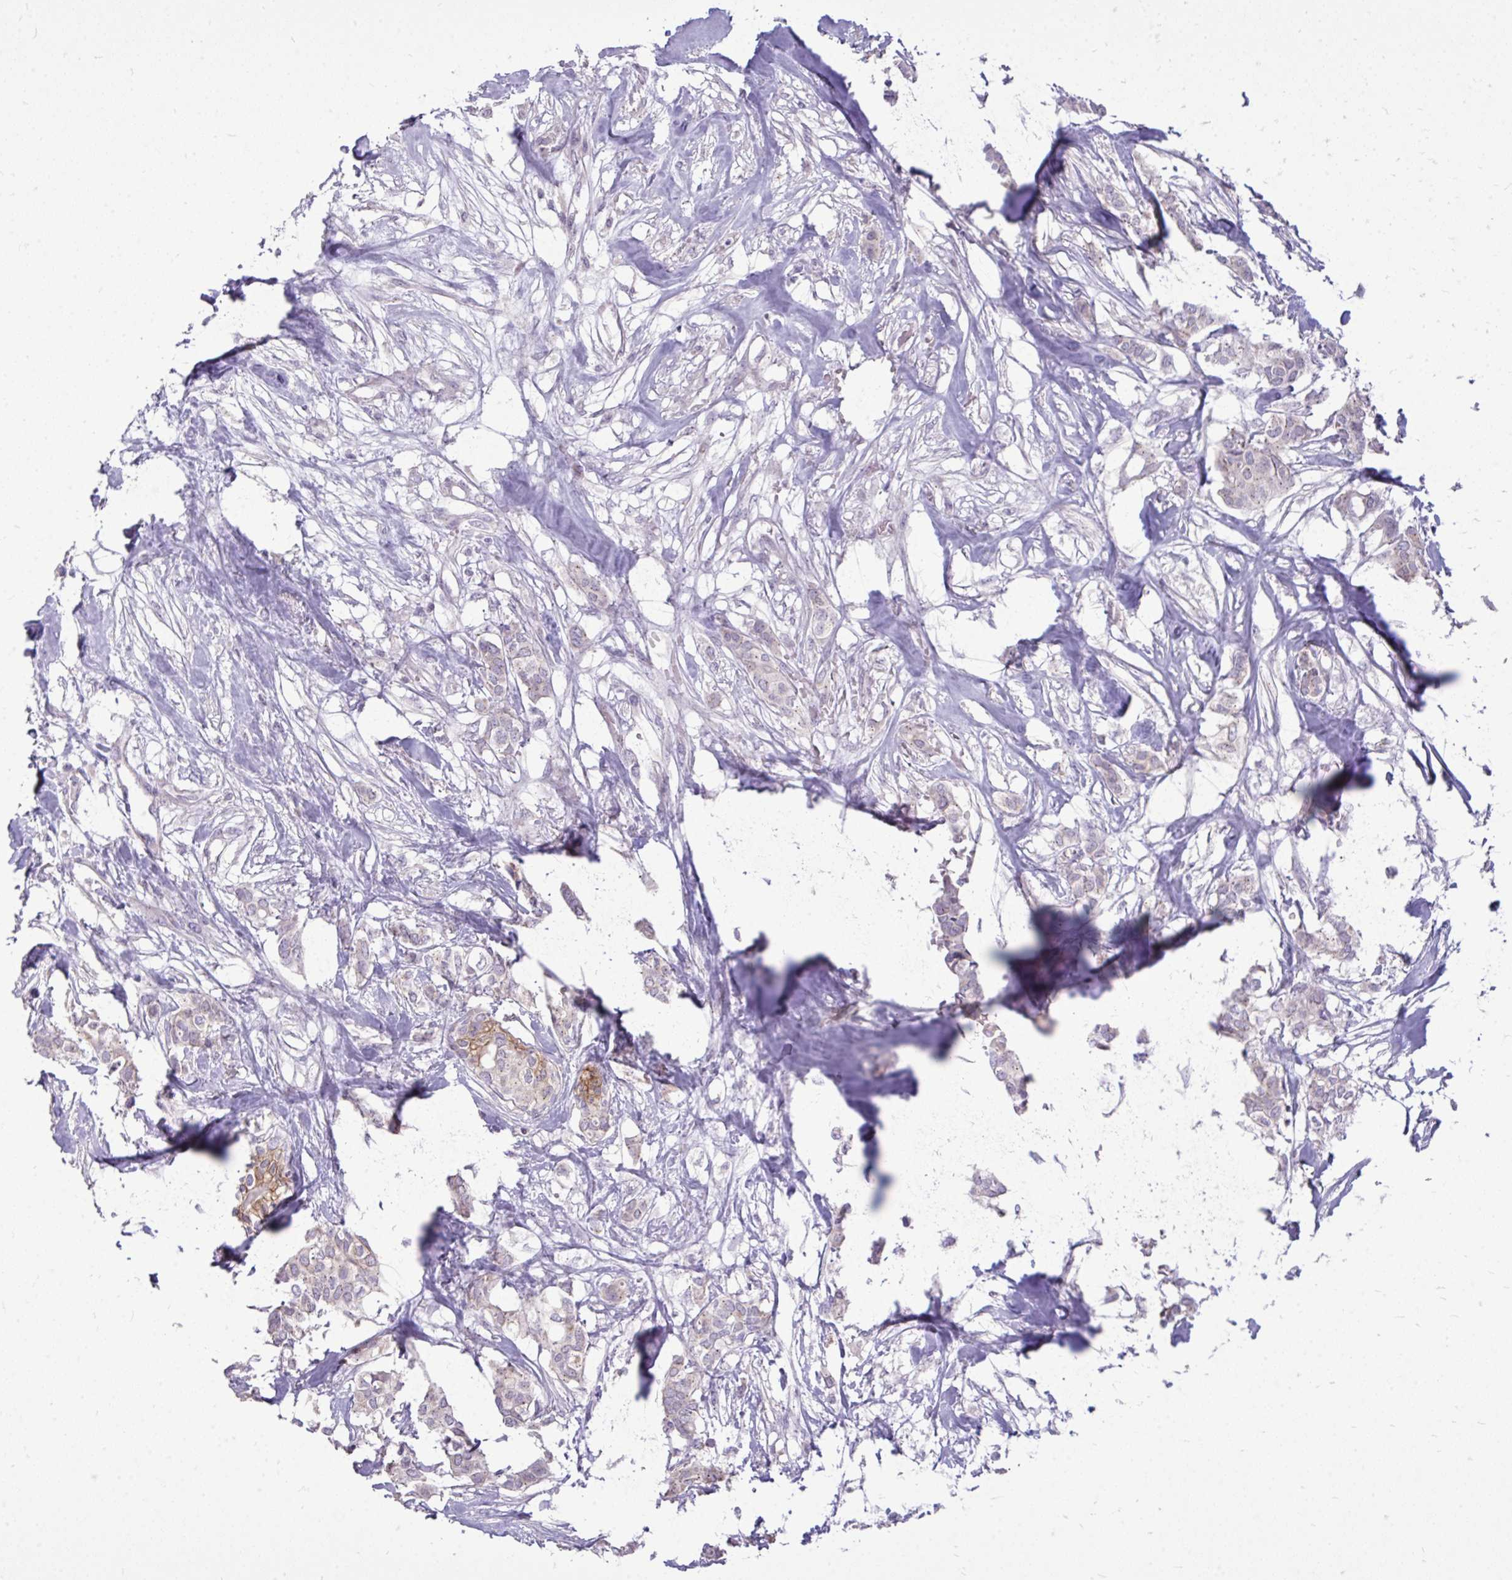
{"staining": {"intensity": "negative", "quantity": "none", "location": "none"}, "tissue": "breast cancer", "cell_type": "Tumor cells", "image_type": "cancer", "snomed": [{"axis": "morphology", "description": "Duct carcinoma"}, {"axis": "topography", "description": "Breast"}], "caption": "Human breast infiltrating ductal carcinoma stained for a protein using immunohistochemistry (IHC) shows no expression in tumor cells.", "gene": "SPTBN2", "patient": {"sex": "female", "age": 62}}